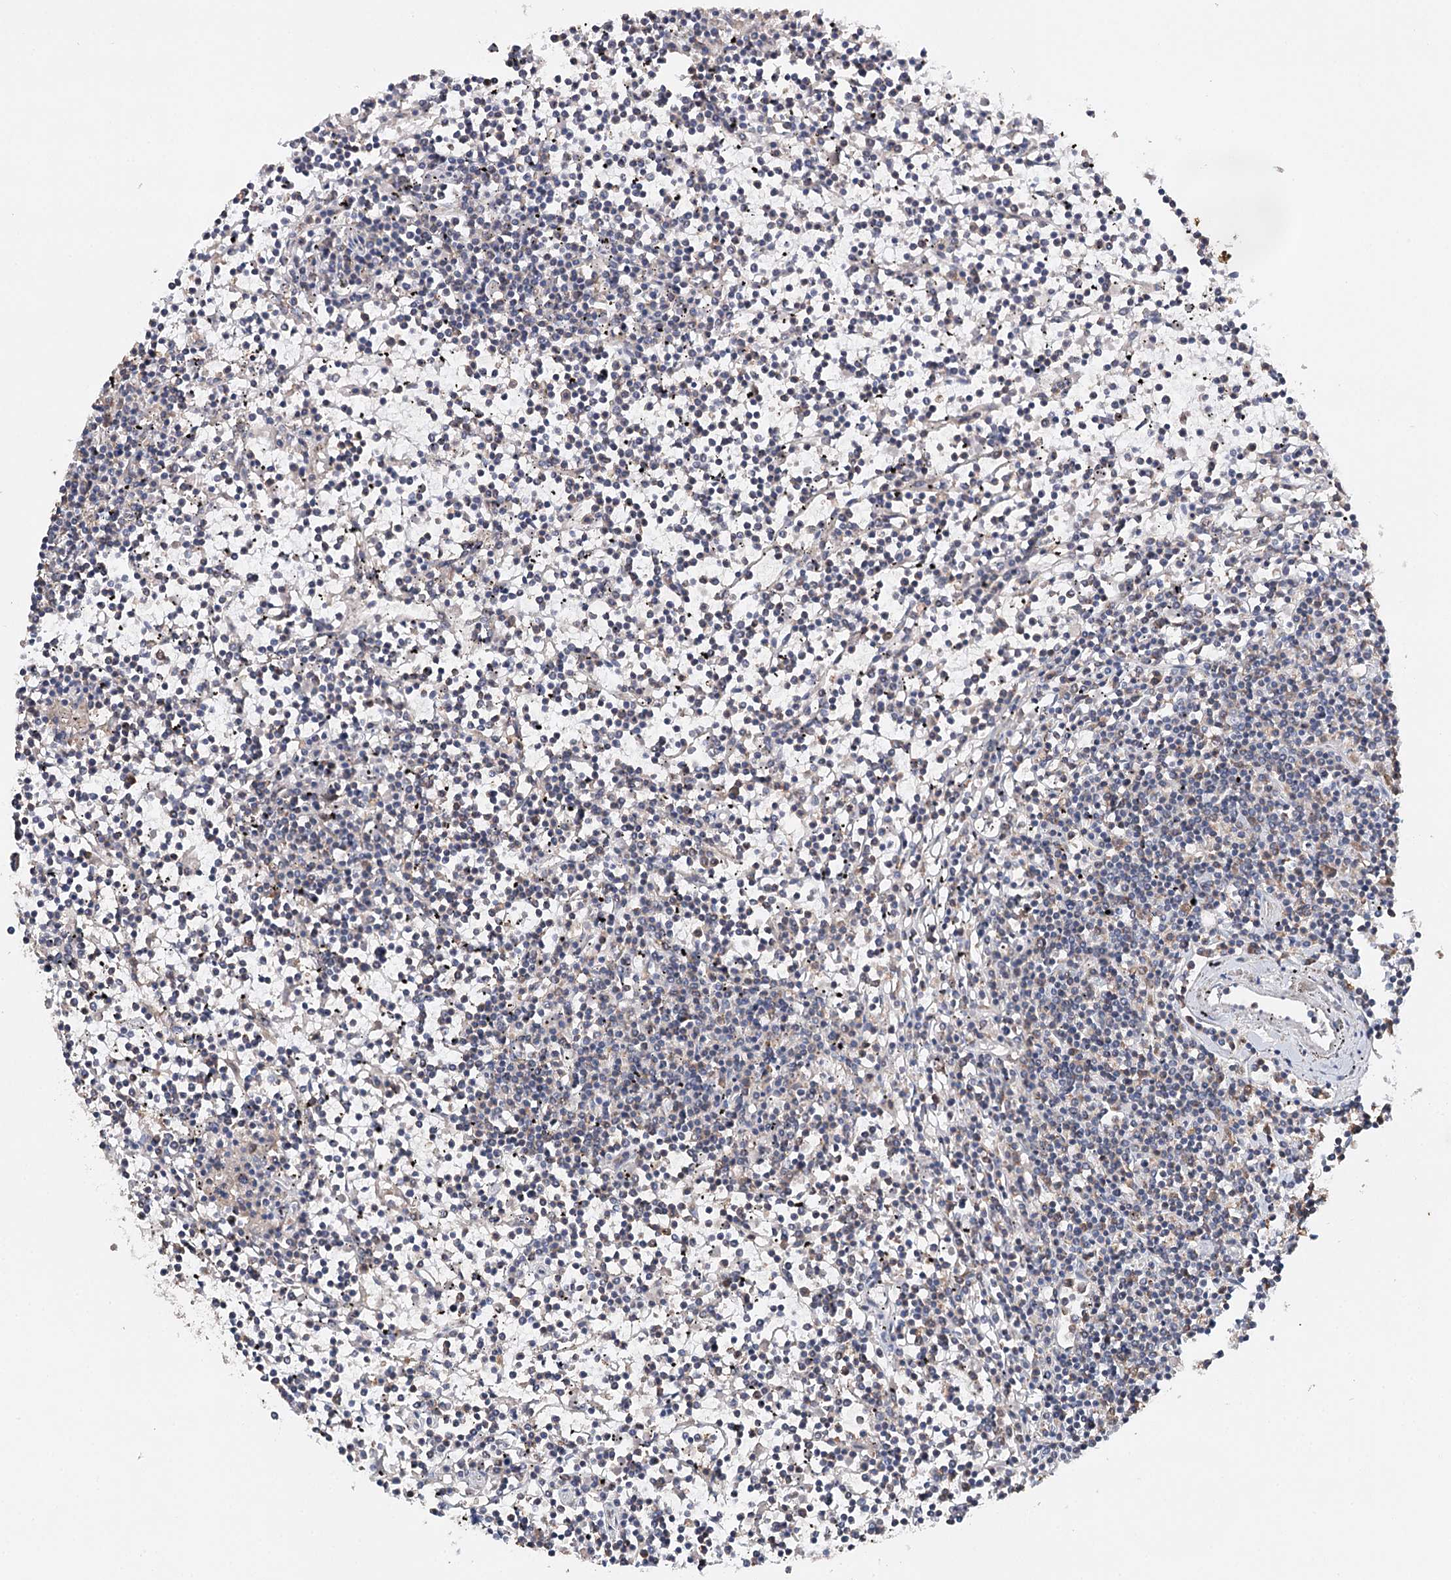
{"staining": {"intensity": "negative", "quantity": "none", "location": "none"}, "tissue": "lymphoma", "cell_type": "Tumor cells", "image_type": "cancer", "snomed": [{"axis": "morphology", "description": "Malignant lymphoma, non-Hodgkin's type, Low grade"}, {"axis": "topography", "description": "Spleen"}], "caption": "The histopathology image displays no significant expression in tumor cells of lymphoma.", "gene": "PIK3CB", "patient": {"sex": "female", "age": 19}}